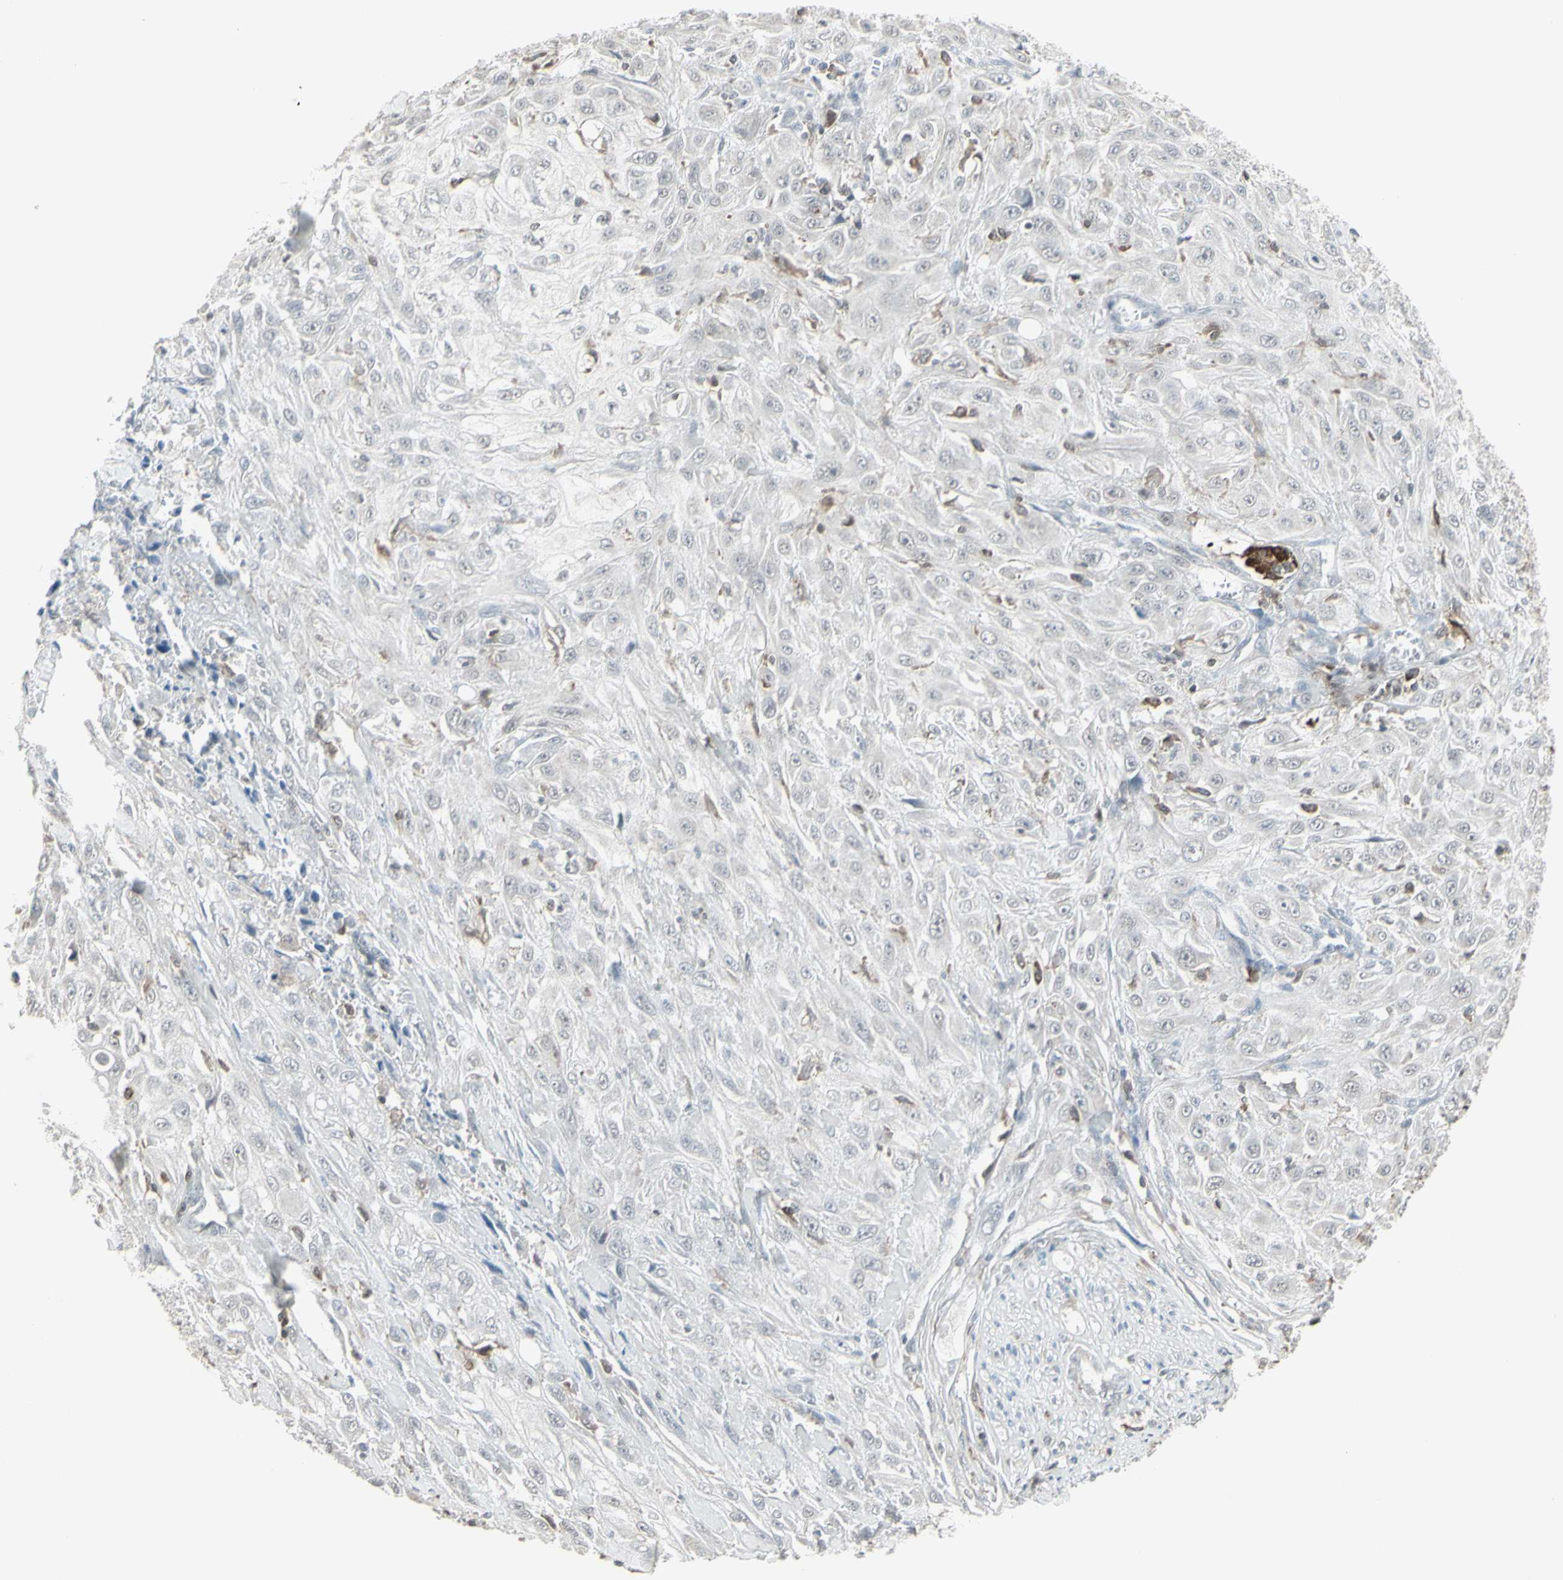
{"staining": {"intensity": "negative", "quantity": "none", "location": "none"}, "tissue": "skin cancer", "cell_type": "Tumor cells", "image_type": "cancer", "snomed": [{"axis": "morphology", "description": "Squamous cell carcinoma, NOS"}, {"axis": "morphology", "description": "Squamous cell carcinoma, metastatic, NOS"}, {"axis": "topography", "description": "Skin"}, {"axis": "topography", "description": "Lymph node"}], "caption": "Human skin squamous cell carcinoma stained for a protein using IHC demonstrates no positivity in tumor cells.", "gene": "SAMSN1", "patient": {"sex": "male", "age": 75}}